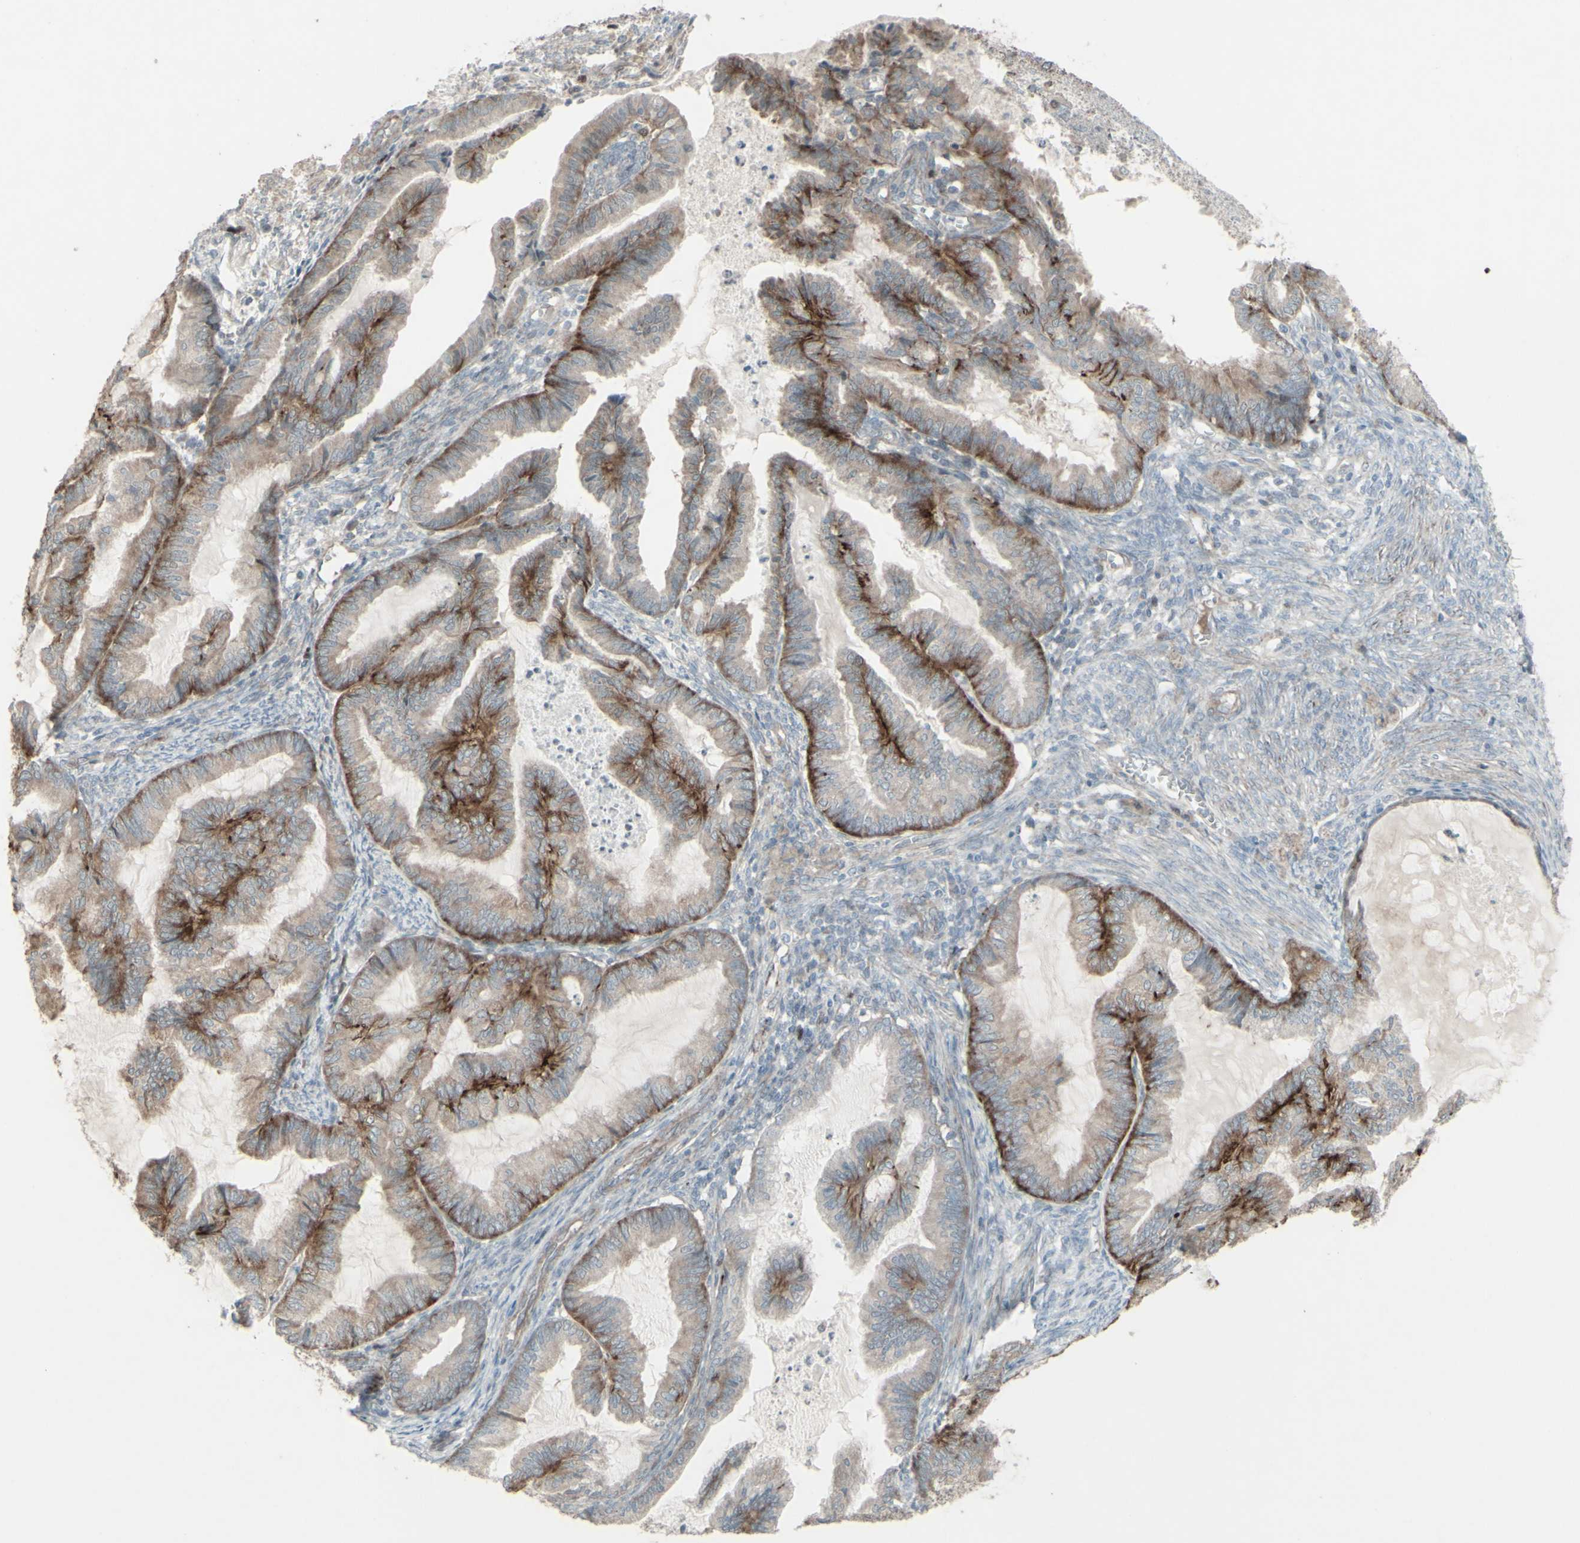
{"staining": {"intensity": "moderate", "quantity": ">75%", "location": "cytoplasmic/membranous"}, "tissue": "cervical cancer", "cell_type": "Tumor cells", "image_type": "cancer", "snomed": [{"axis": "morphology", "description": "Normal tissue, NOS"}, {"axis": "morphology", "description": "Adenocarcinoma, NOS"}, {"axis": "topography", "description": "Cervix"}, {"axis": "topography", "description": "Endometrium"}], "caption": "Brown immunohistochemical staining in human cervical cancer (adenocarcinoma) shows moderate cytoplasmic/membranous positivity in about >75% of tumor cells.", "gene": "GMNN", "patient": {"sex": "female", "age": 86}}